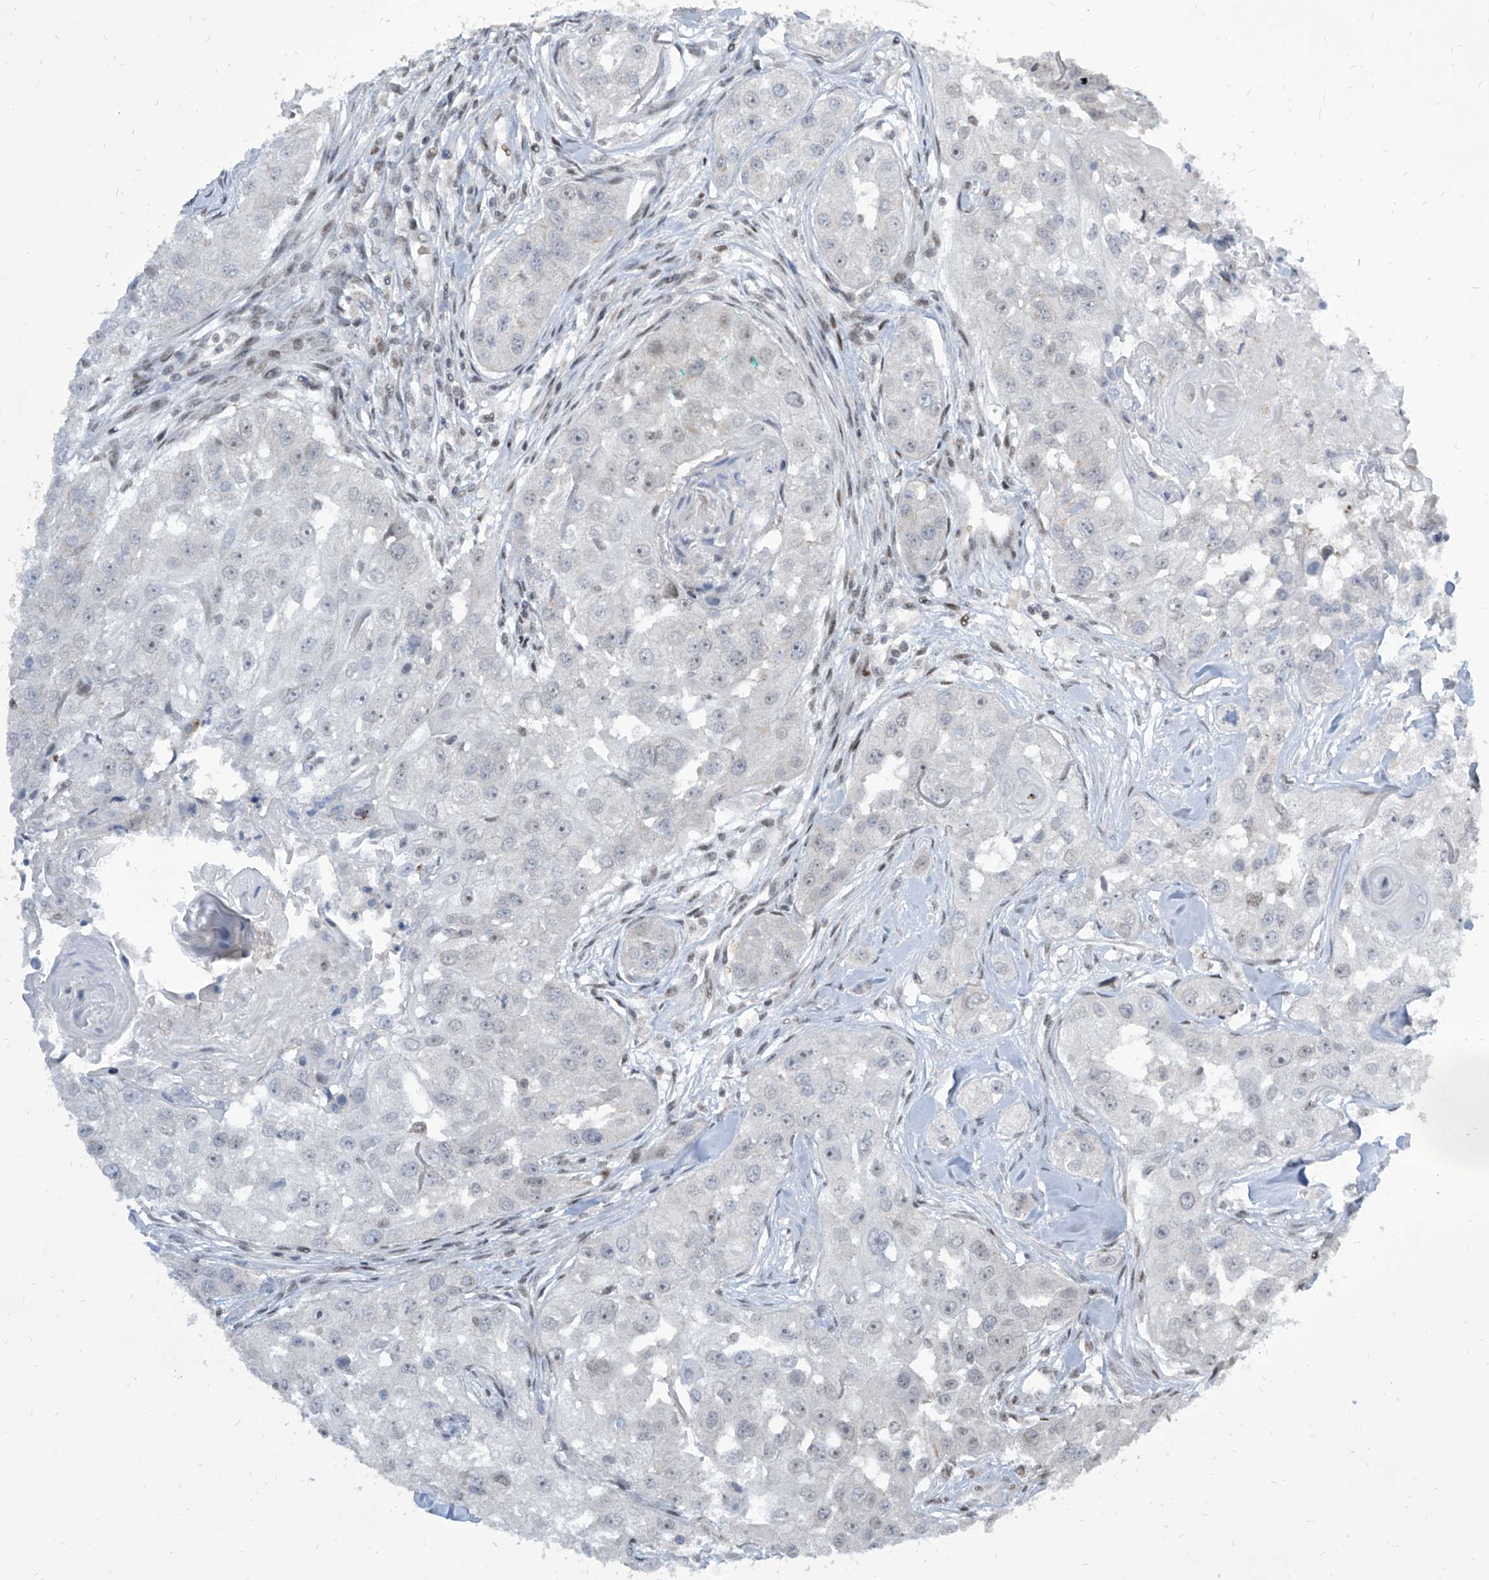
{"staining": {"intensity": "weak", "quantity": "<25%", "location": "nuclear"}, "tissue": "head and neck cancer", "cell_type": "Tumor cells", "image_type": "cancer", "snomed": [{"axis": "morphology", "description": "Normal tissue, NOS"}, {"axis": "morphology", "description": "Squamous cell carcinoma, NOS"}, {"axis": "topography", "description": "Skeletal muscle"}, {"axis": "topography", "description": "Head-Neck"}], "caption": "Immunohistochemistry (IHC) histopathology image of head and neck squamous cell carcinoma stained for a protein (brown), which exhibits no staining in tumor cells. (Stains: DAB (3,3'-diaminobenzidine) IHC with hematoxylin counter stain, Microscopy: brightfield microscopy at high magnification).", "gene": "IRF2", "patient": {"sex": "male", "age": 51}}